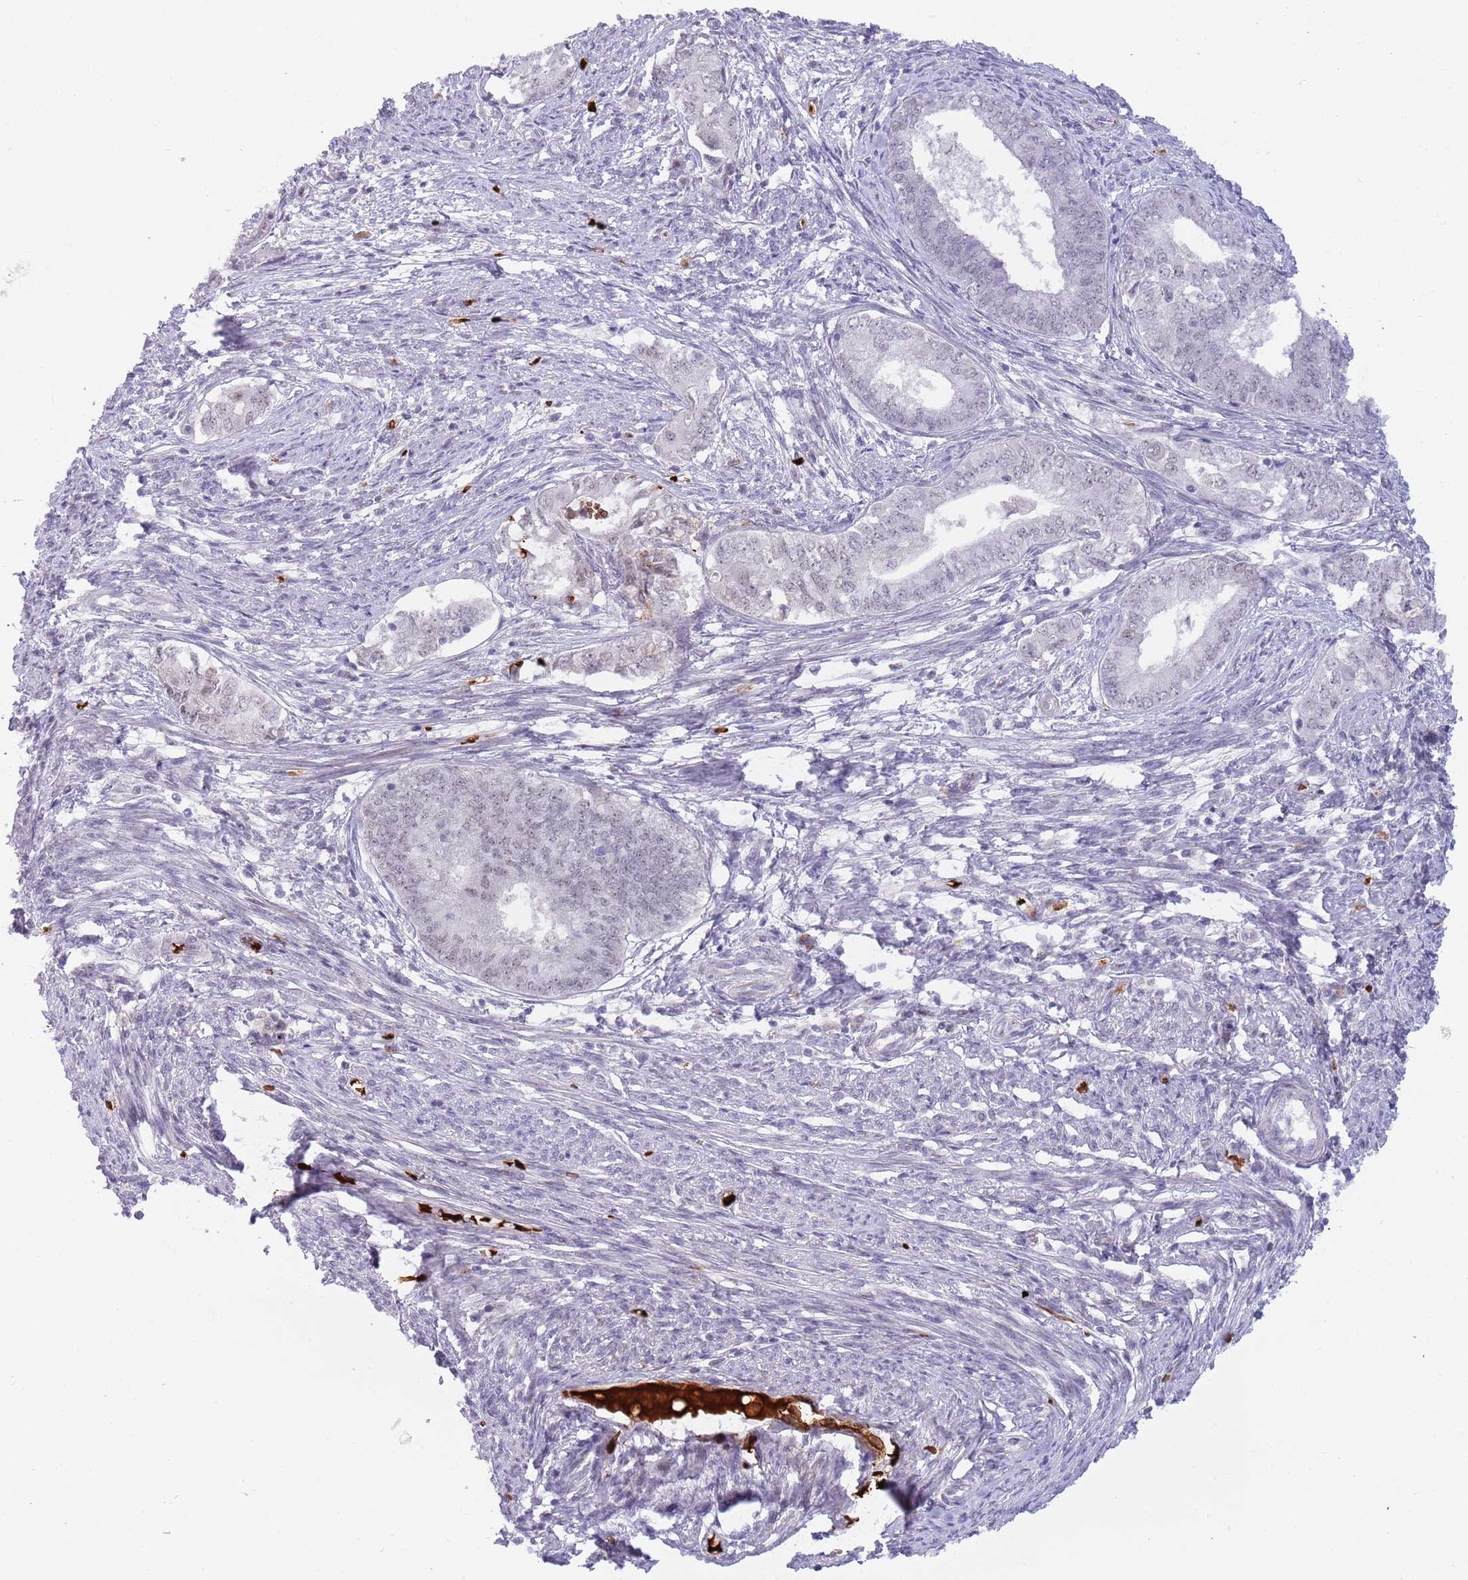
{"staining": {"intensity": "weak", "quantity": "25%-75%", "location": "nuclear"}, "tissue": "endometrial cancer", "cell_type": "Tumor cells", "image_type": "cancer", "snomed": [{"axis": "morphology", "description": "Adenocarcinoma, NOS"}, {"axis": "topography", "description": "Endometrium"}], "caption": "Immunohistochemical staining of adenocarcinoma (endometrial) shows weak nuclear protein expression in approximately 25%-75% of tumor cells. Nuclei are stained in blue.", "gene": "LYPD6B", "patient": {"sex": "female", "age": 62}}